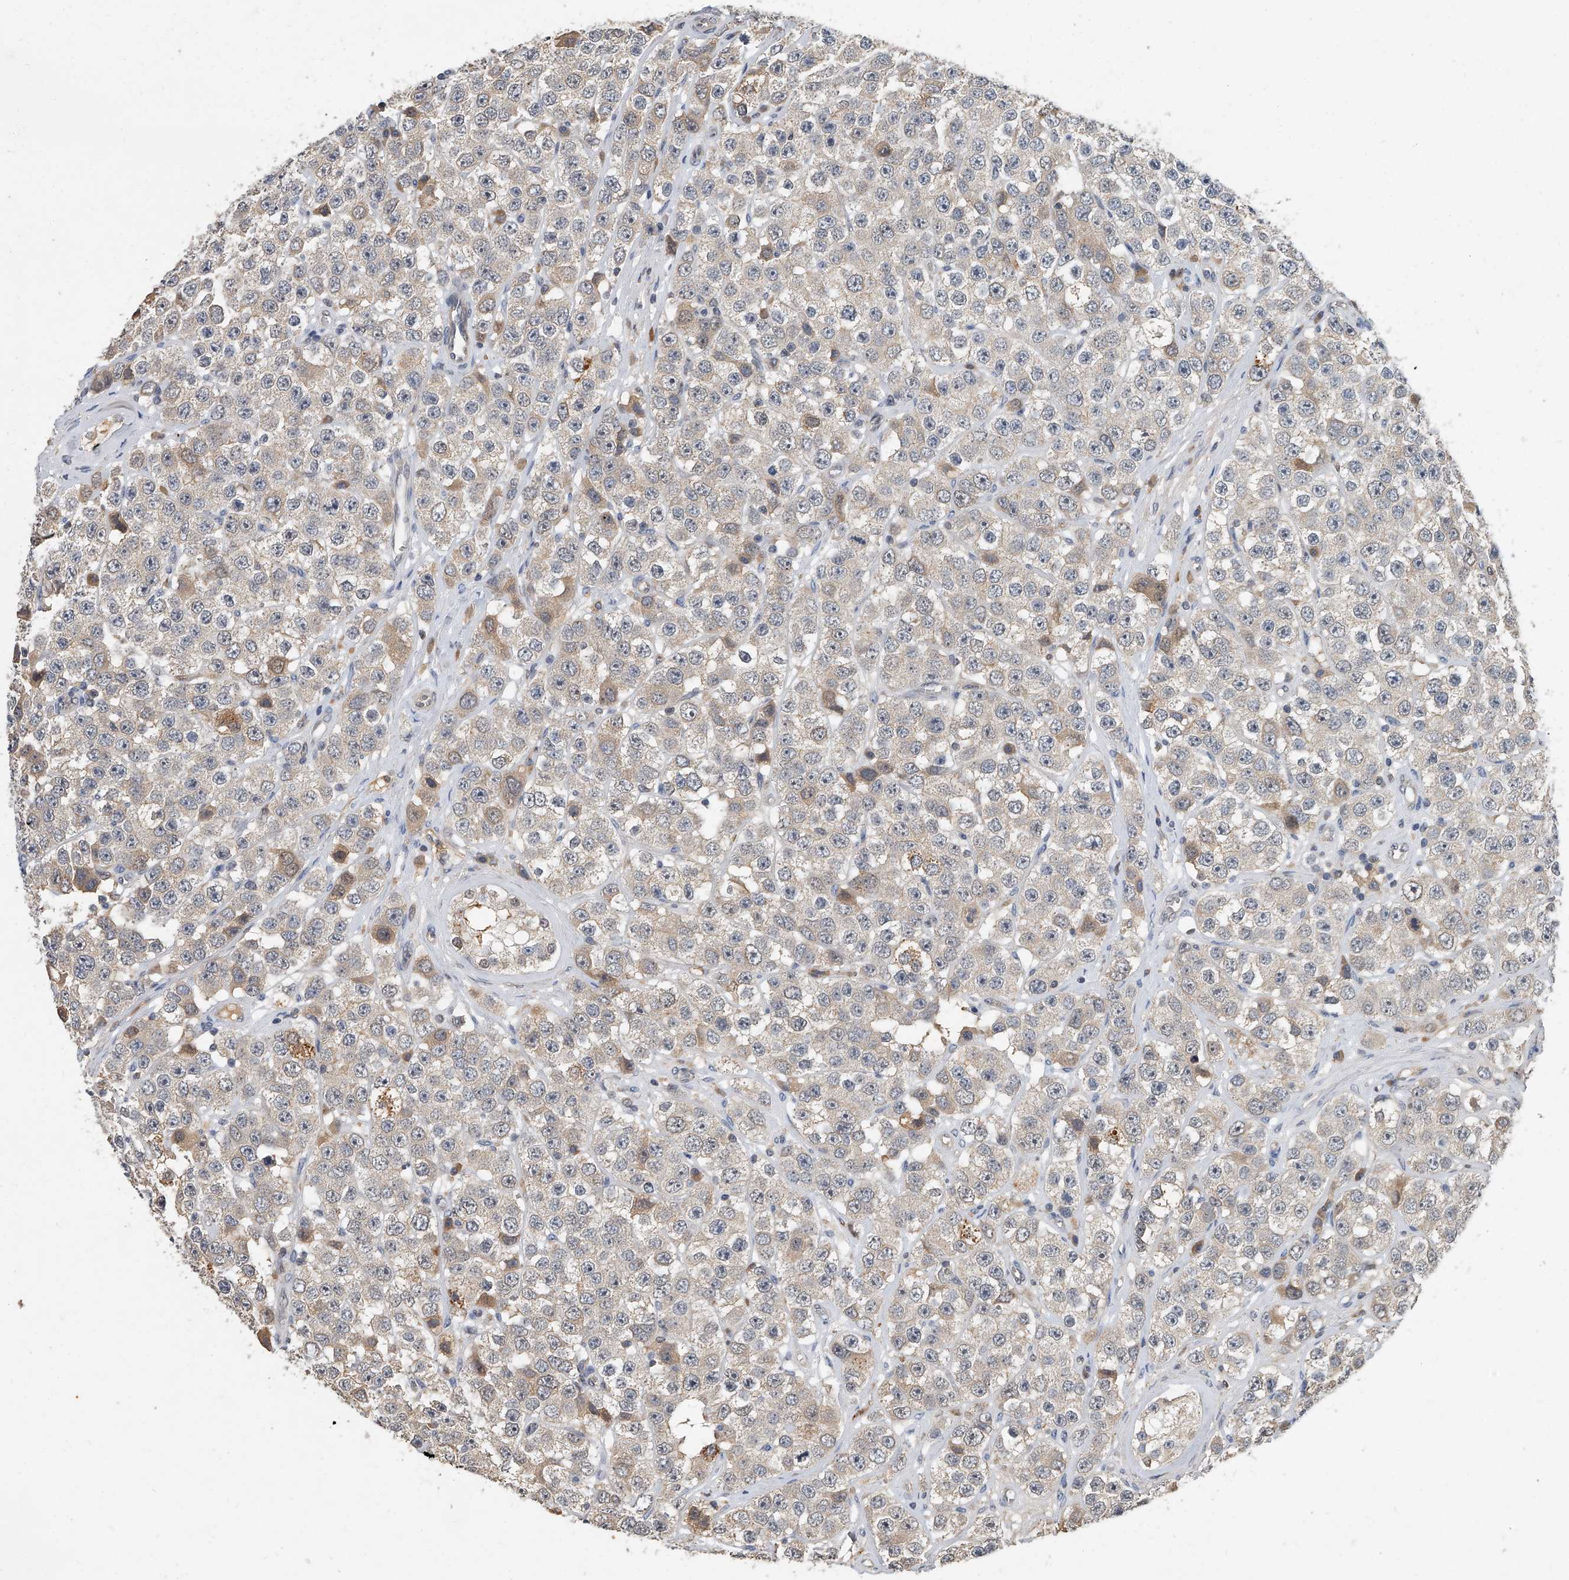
{"staining": {"intensity": "weak", "quantity": "25%-75%", "location": "cytoplasmic/membranous"}, "tissue": "testis cancer", "cell_type": "Tumor cells", "image_type": "cancer", "snomed": [{"axis": "morphology", "description": "Seminoma, NOS"}, {"axis": "topography", "description": "Testis"}], "caption": "A high-resolution photomicrograph shows IHC staining of testis cancer, which exhibits weak cytoplasmic/membranous expression in about 25%-75% of tumor cells.", "gene": "JAG2", "patient": {"sex": "male", "age": 28}}